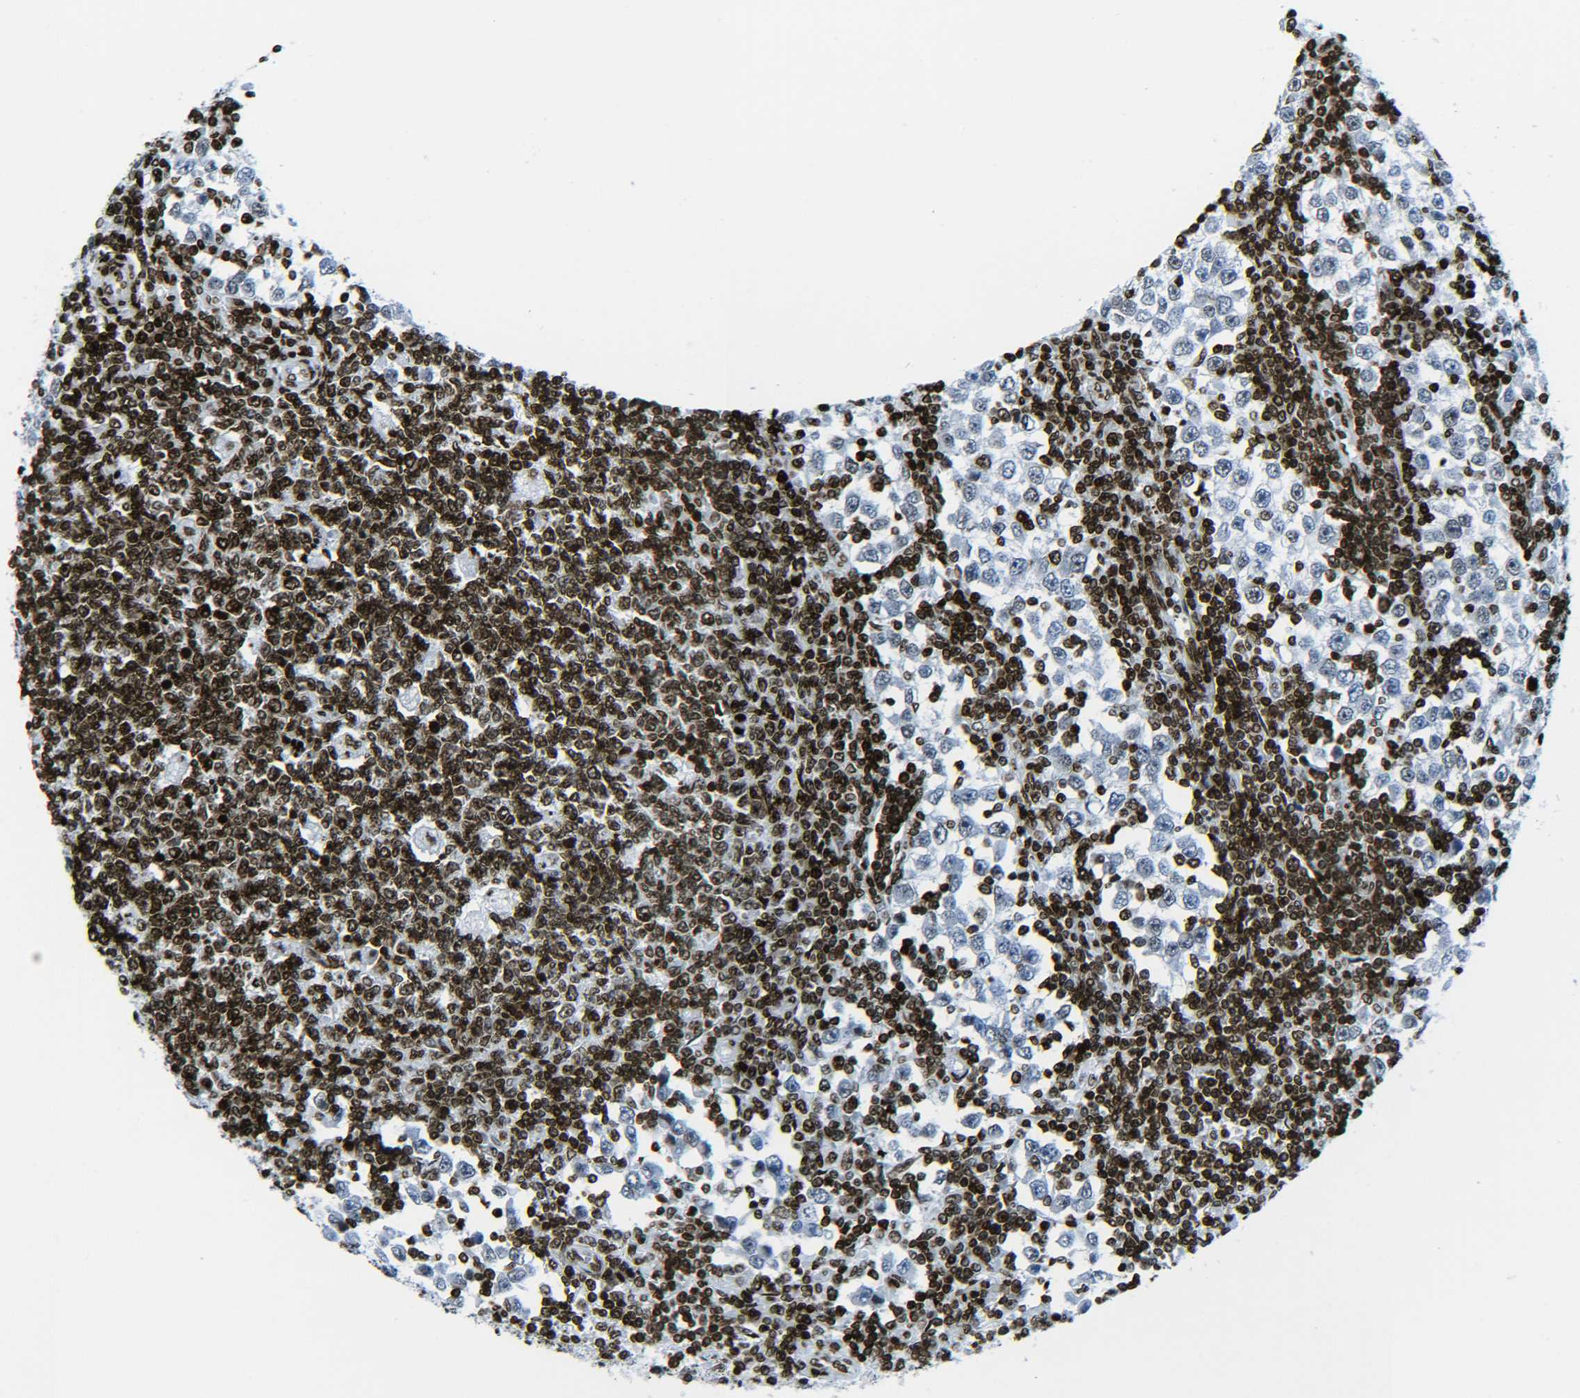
{"staining": {"intensity": "negative", "quantity": "none", "location": "none"}, "tissue": "testis cancer", "cell_type": "Tumor cells", "image_type": "cancer", "snomed": [{"axis": "morphology", "description": "Seminoma, NOS"}, {"axis": "topography", "description": "Testis"}], "caption": "This micrograph is of testis cancer stained with IHC to label a protein in brown with the nuclei are counter-stained blue. There is no staining in tumor cells. The staining is performed using DAB (3,3'-diaminobenzidine) brown chromogen with nuclei counter-stained in using hematoxylin.", "gene": "H2AX", "patient": {"sex": "male", "age": 65}}